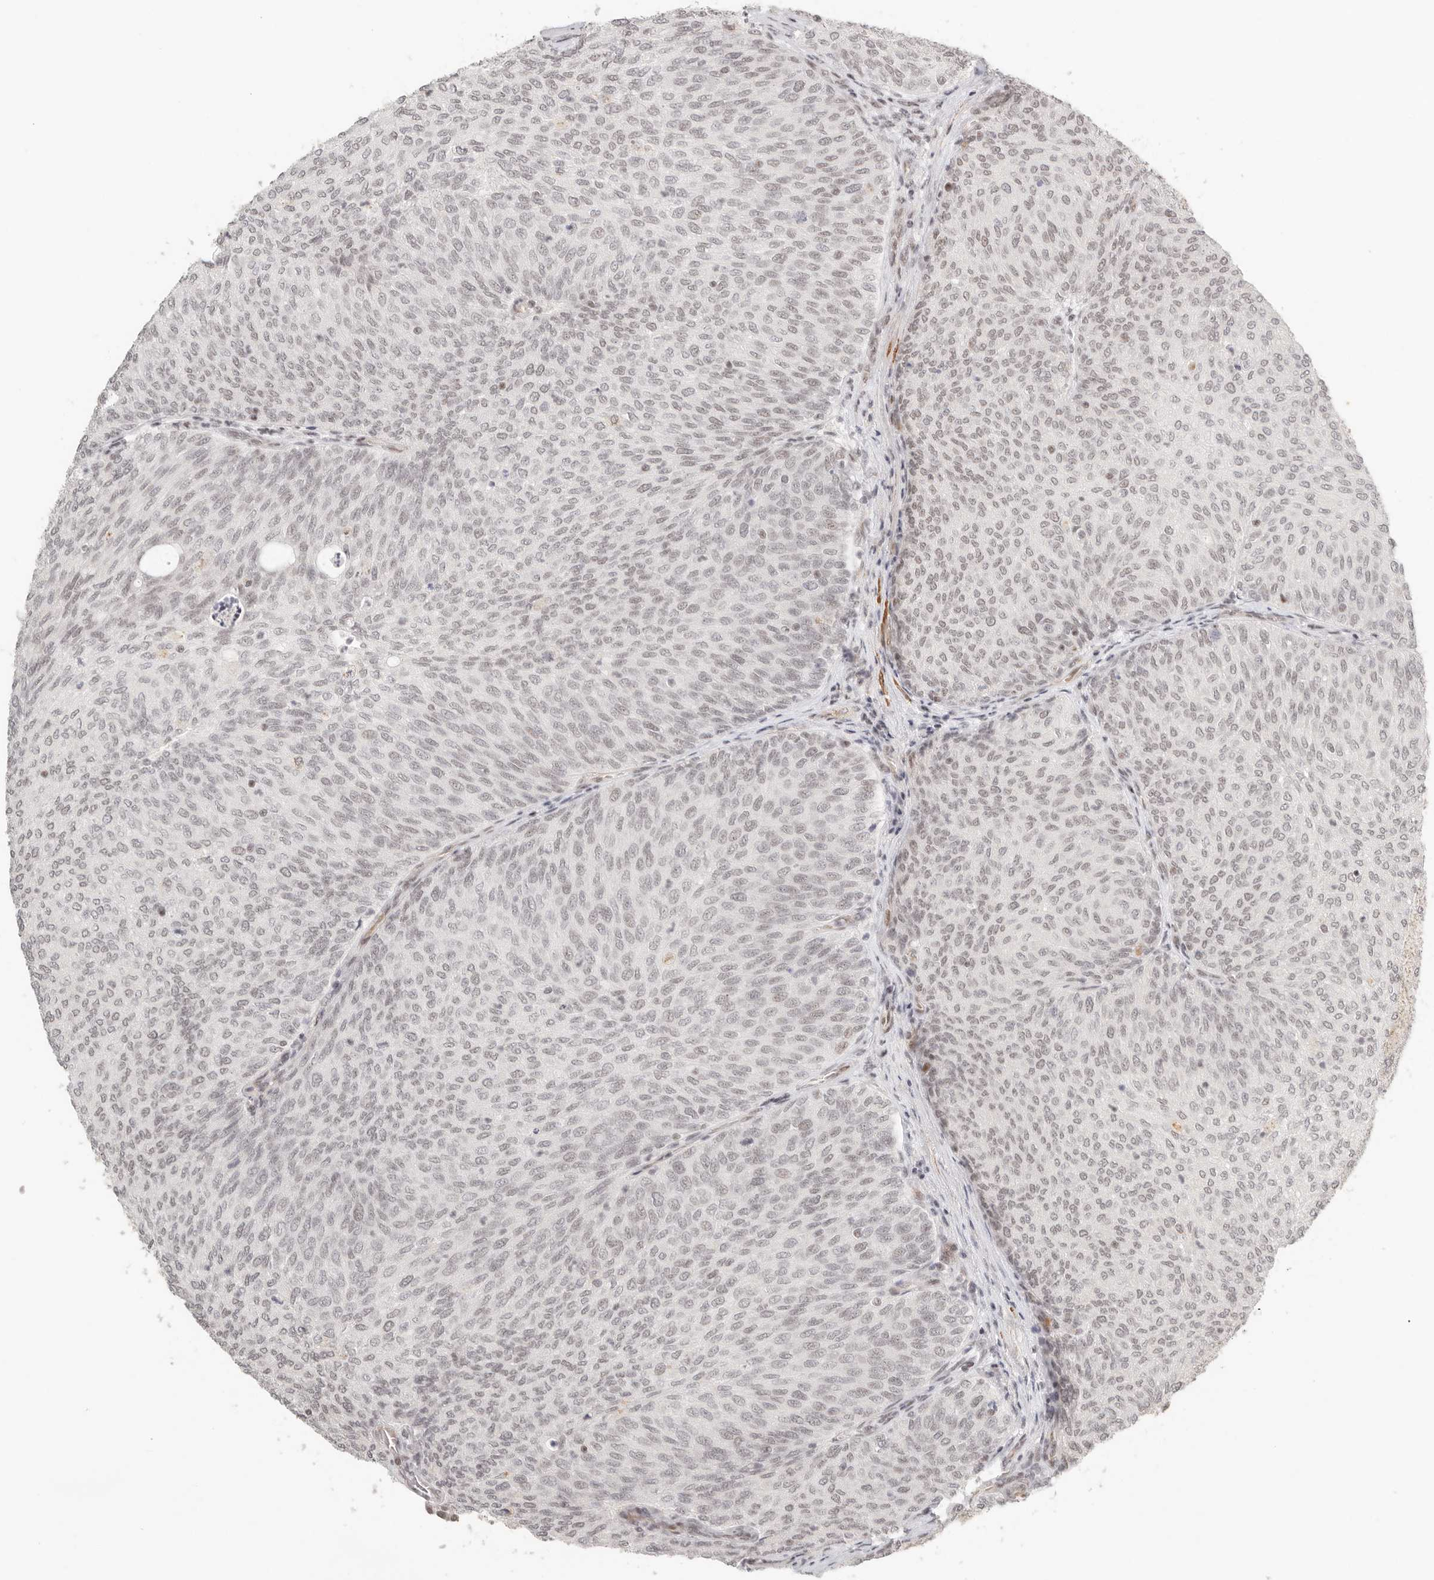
{"staining": {"intensity": "weak", "quantity": "<25%", "location": "nuclear"}, "tissue": "urothelial cancer", "cell_type": "Tumor cells", "image_type": "cancer", "snomed": [{"axis": "morphology", "description": "Urothelial carcinoma, Low grade"}, {"axis": "topography", "description": "Urinary bladder"}], "caption": "Immunohistochemistry photomicrograph of urothelial cancer stained for a protein (brown), which displays no staining in tumor cells.", "gene": "GABPA", "patient": {"sex": "female", "age": 79}}